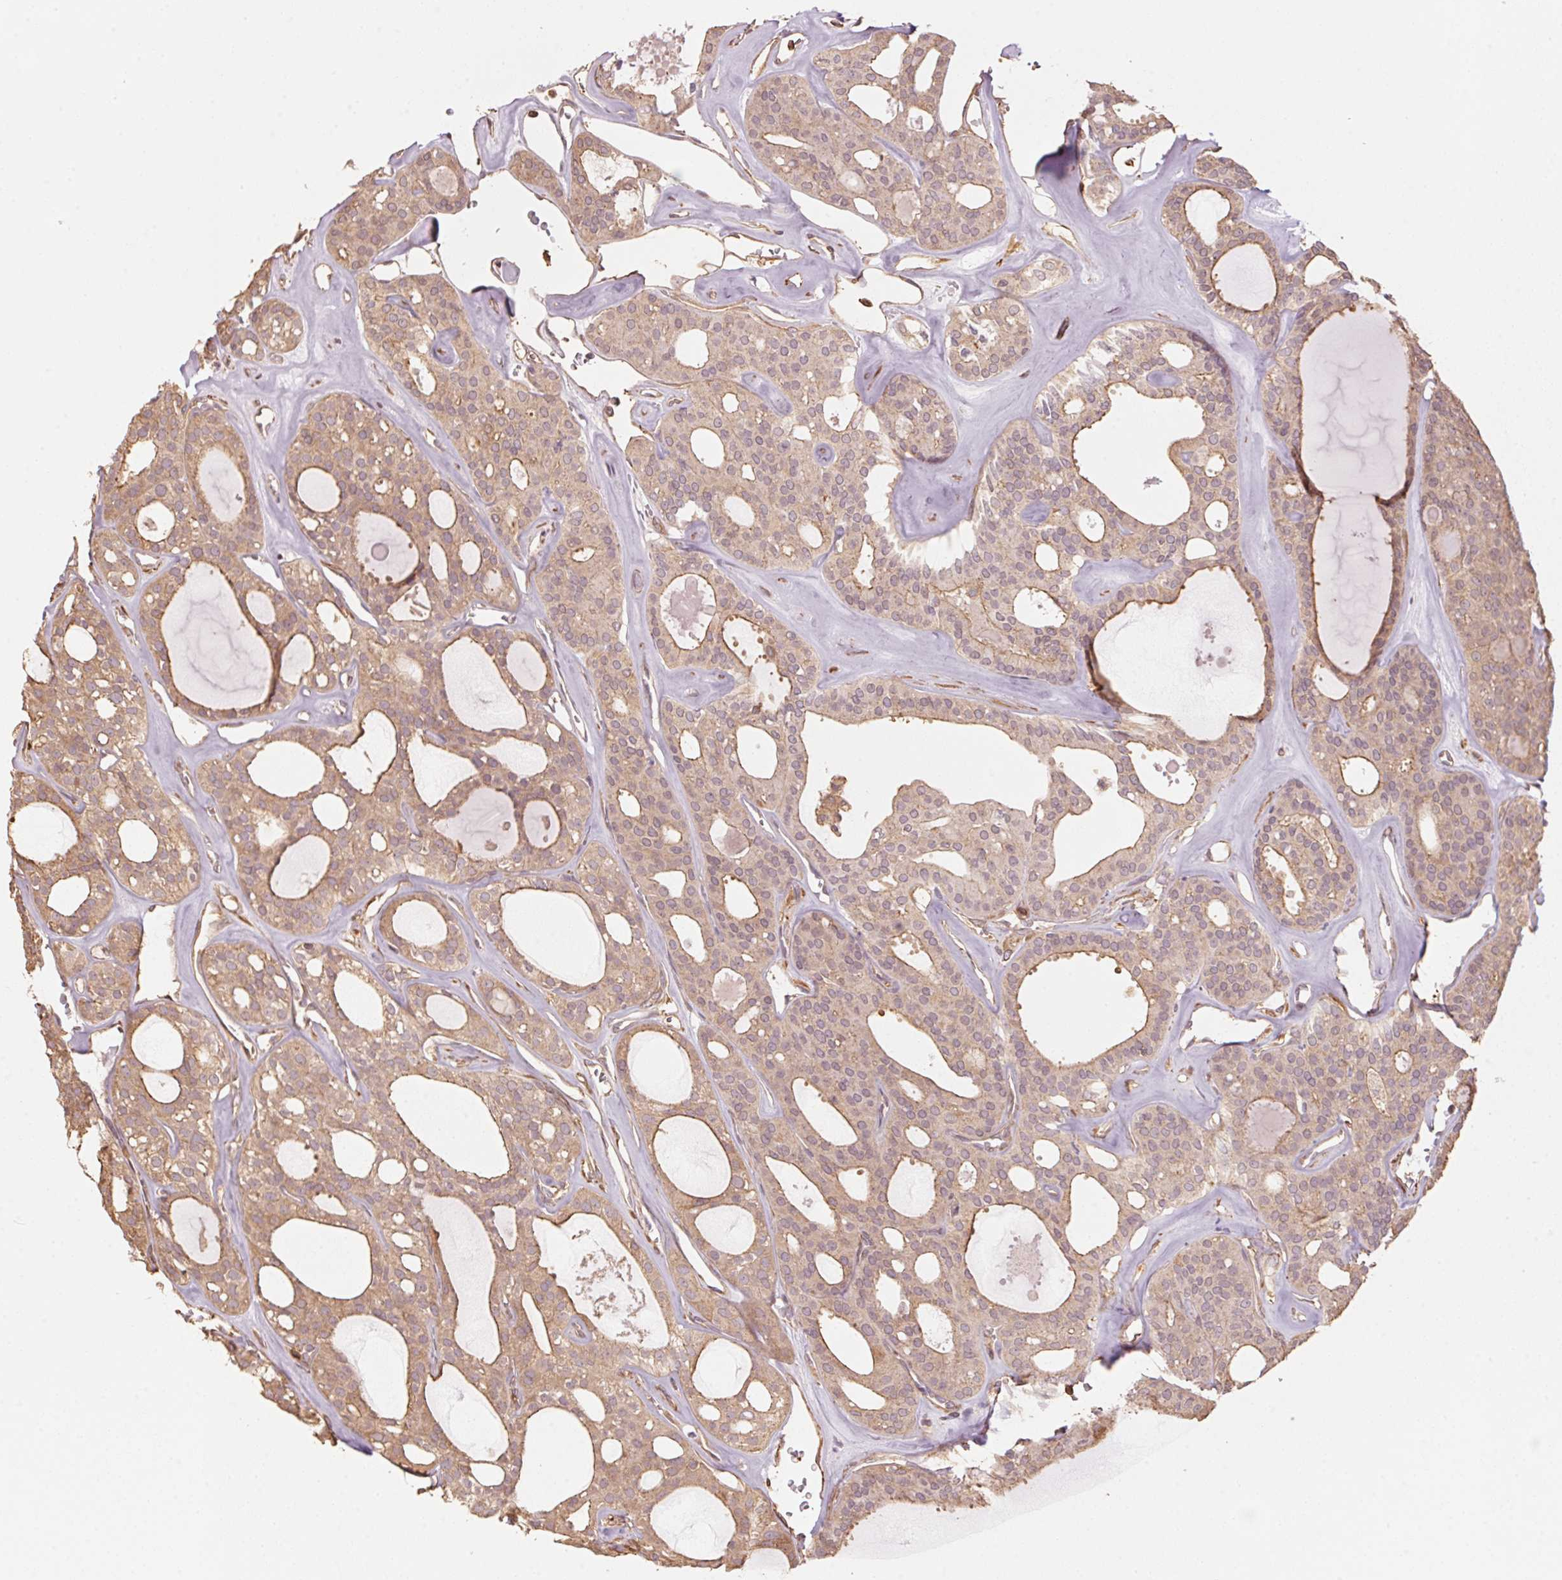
{"staining": {"intensity": "weak", "quantity": ">75%", "location": "cytoplasmic/membranous"}, "tissue": "thyroid cancer", "cell_type": "Tumor cells", "image_type": "cancer", "snomed": [{"axis": "morphology", "description": "Follicular adenoma carcinoma, NOS"}, {"axis": "topography", "description": "Thyroid gland"}], "caption": "Immunohistochemical staining of thyroid cancer demonstrates weak cytoplasmic/membranous protein expression in approximately >75% of tumor cells. The protein is shown in brown color, while the nuclei are stained blue.", "gene": "QDPR", "patient": {"sex": "male", "age": 75}}